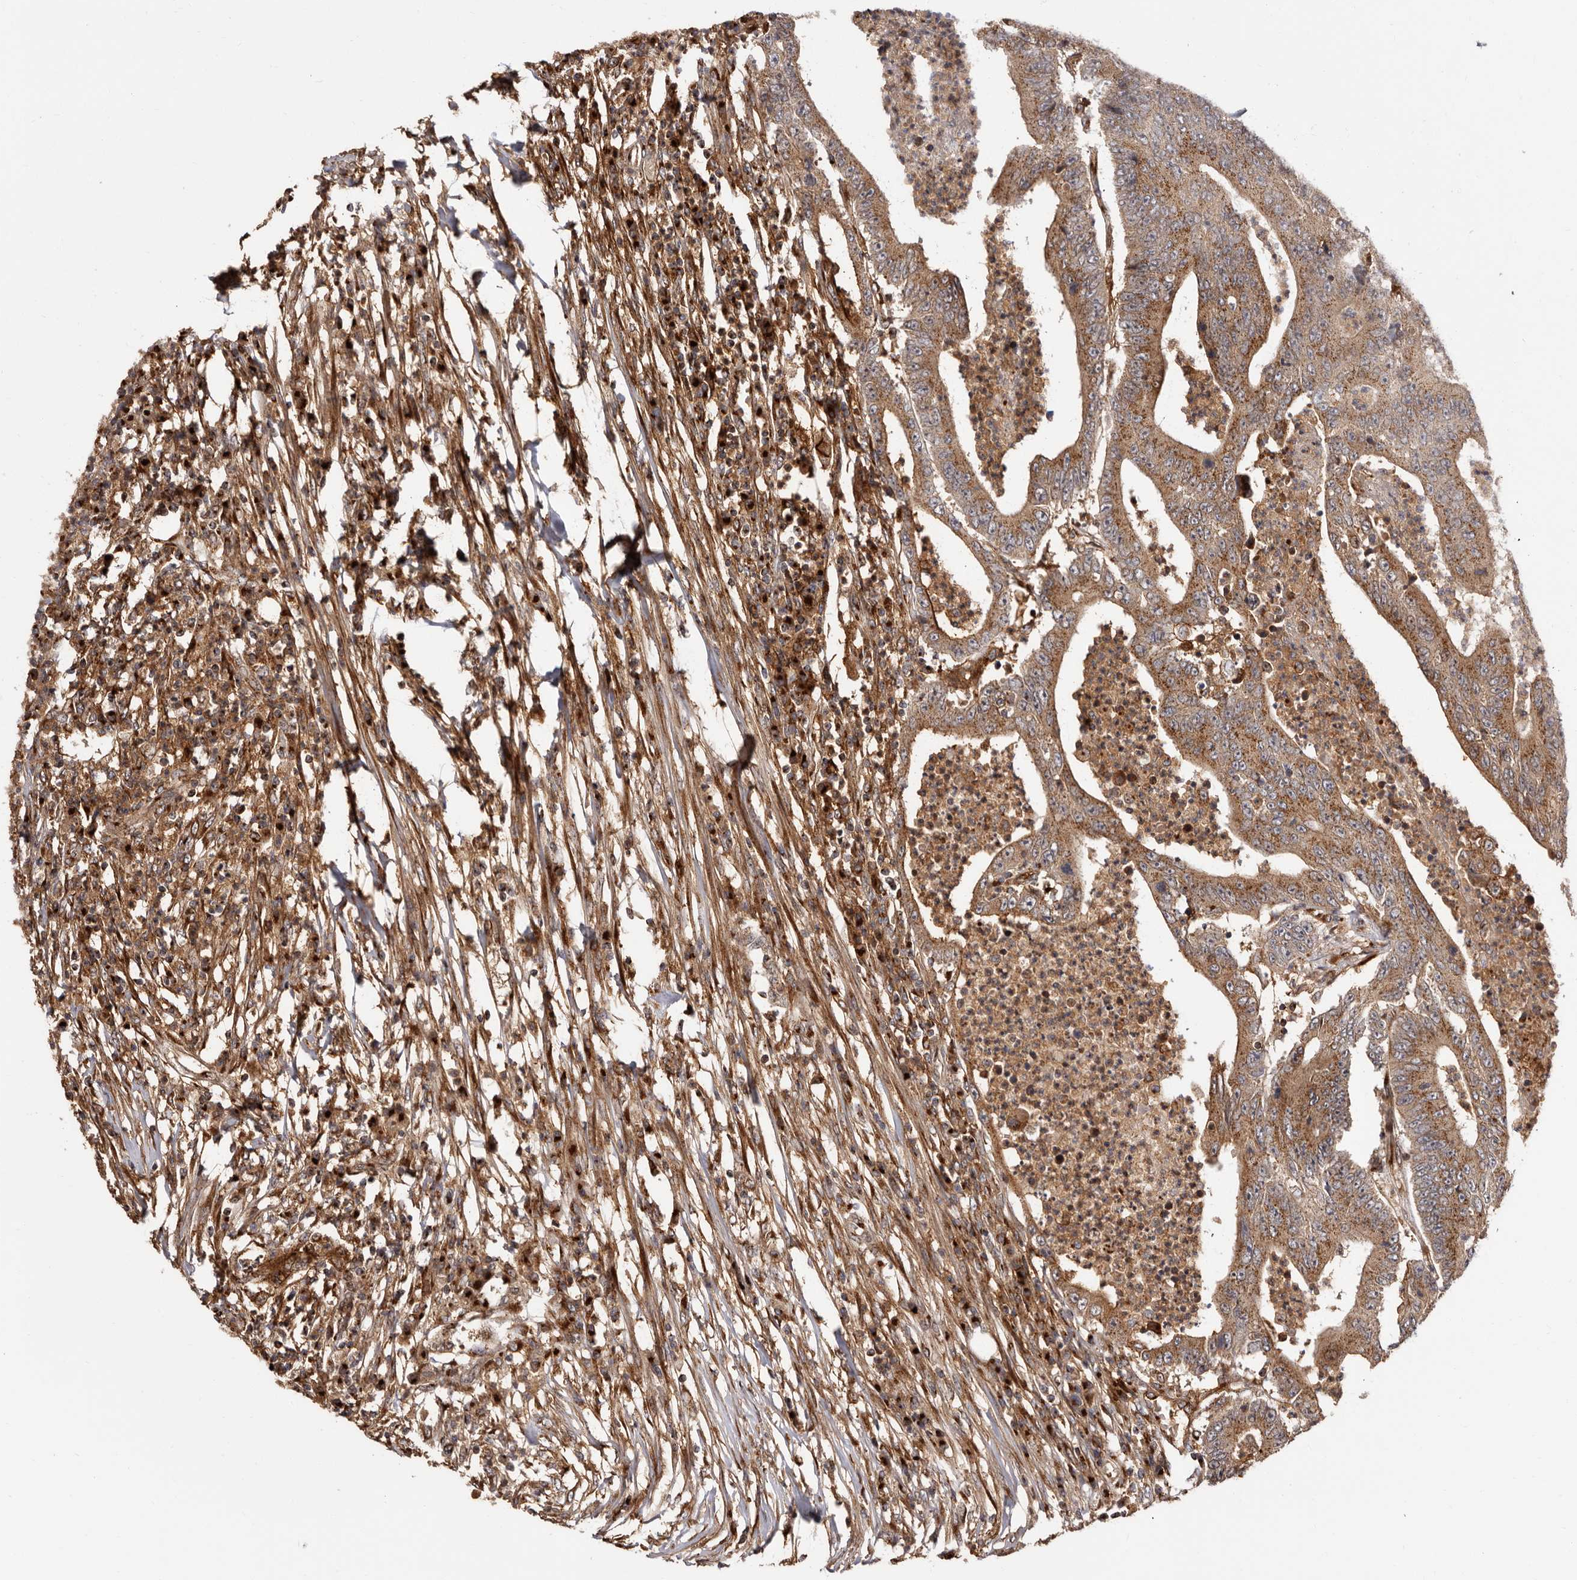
{"staining": {"intensity": "moderate", "quantity": ">75%", "location": "cytoplasmic/membranous"}, "tissue": "colorectal cancer", "cell_type": "Tumor cells", "image_type": "cancer", "snomed": [{"axis": "morphology", "description": "Adenocarcinoma, NOS"}, {"axis": "topography", "description": "Colon"}], "caption": "This photomicrograph exhibits colorectal adenocarcinoma stained with IHC to label a protein in brown. The cytoplasmic/membranous of tumor cells show moderate positivity for the protein. Nuclei are counter-stained blue.", "gene": "GPR27", "patient": {"sex": "male", "age": 83}}